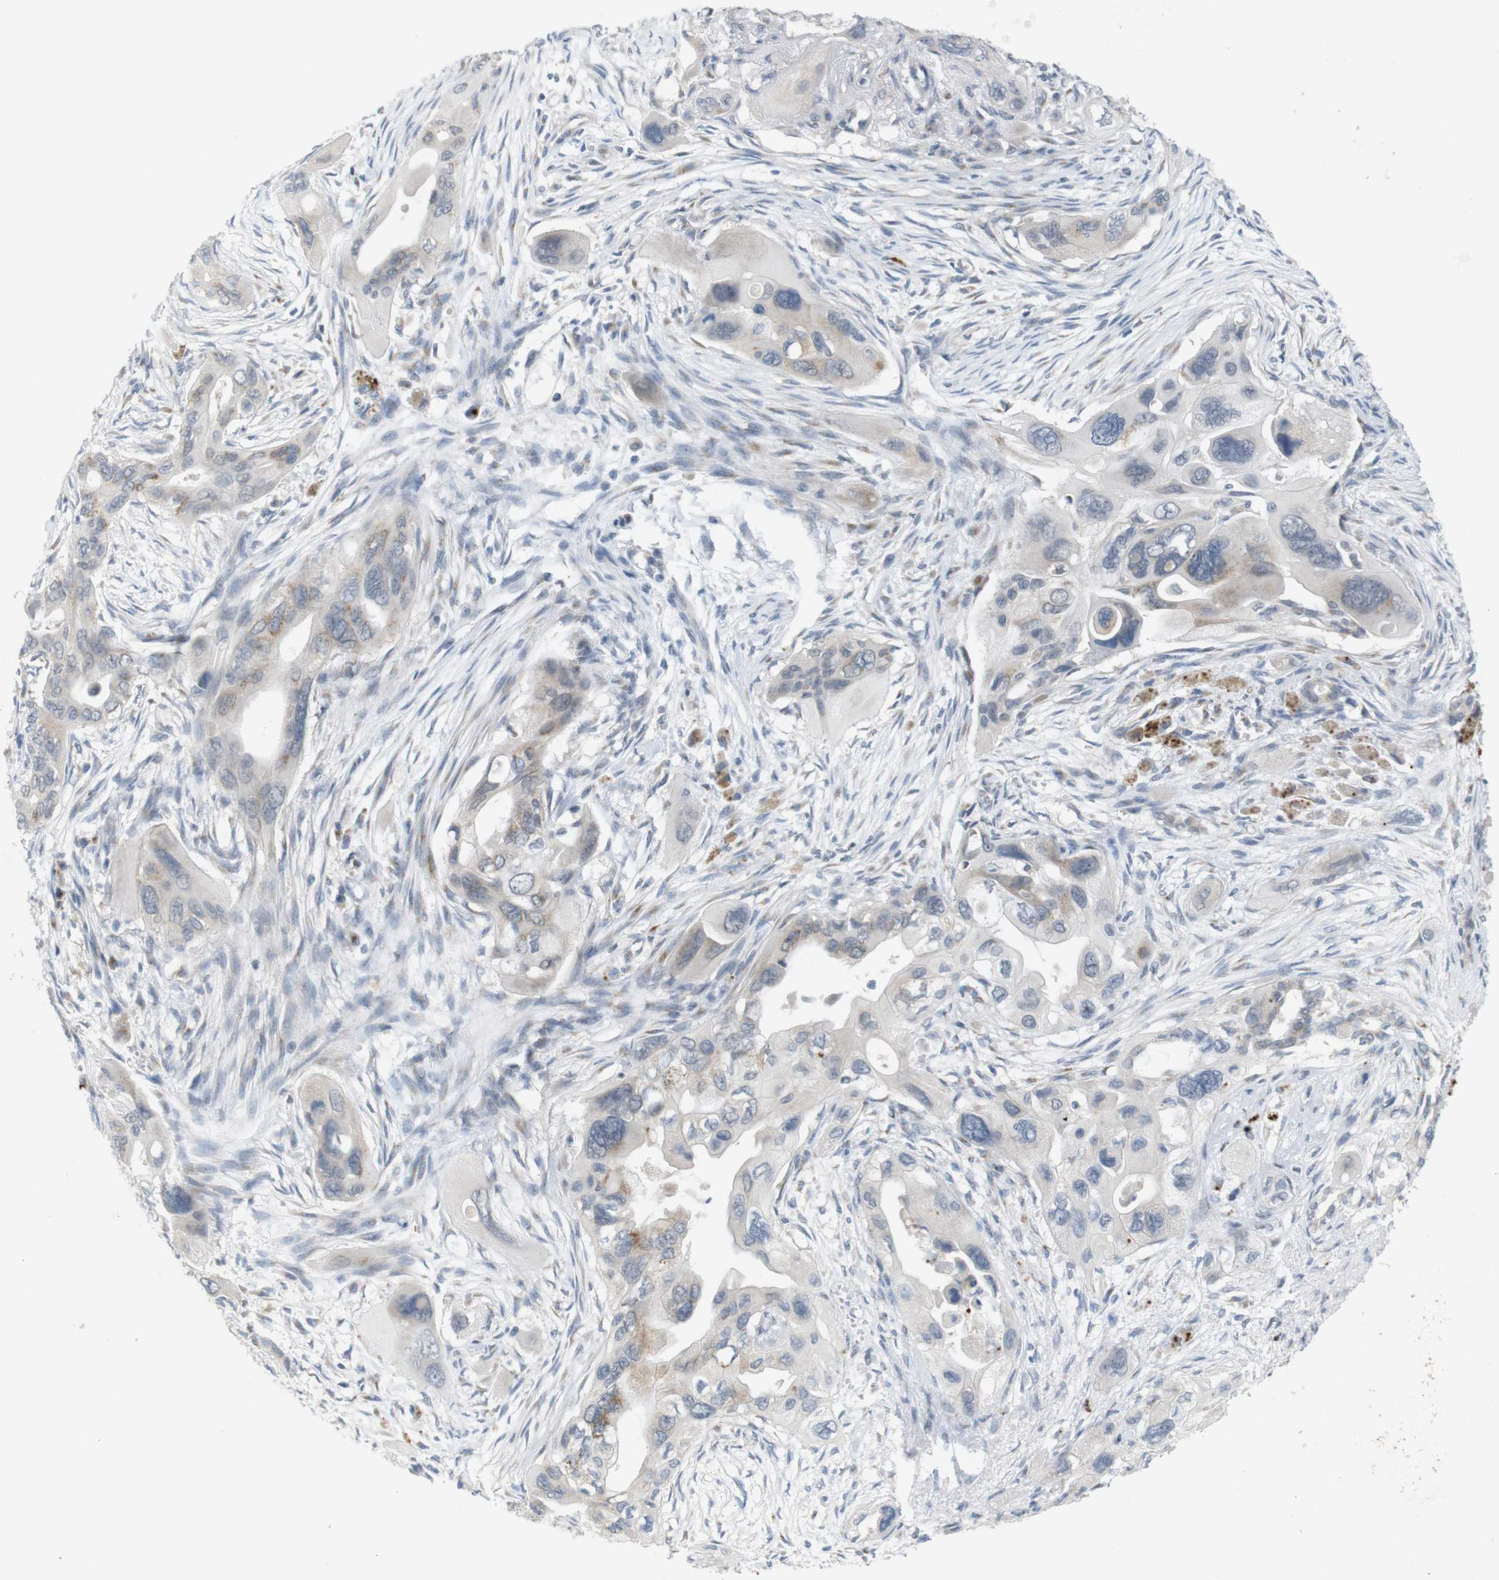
{"staining": {"intensity": "weak", "quantity": "<25%", "location": "cytoplasmic/membranous"}, "tissue": "pancreatic cancer", "cell_type": "Tumor cells", "image_type": "cancer", "snomed": [{"axis": "morphology", "description": "Adenocarcinoma, NOS"}, {"axis": "topography", "description": "Pancreas"}], "caption": "The micrograph shows no significant expression in tumor cells of pancreatic cancer (adenocarcinoma).", "gene": "YIPF3", "patient": {"sex": "male", "age": 73}}